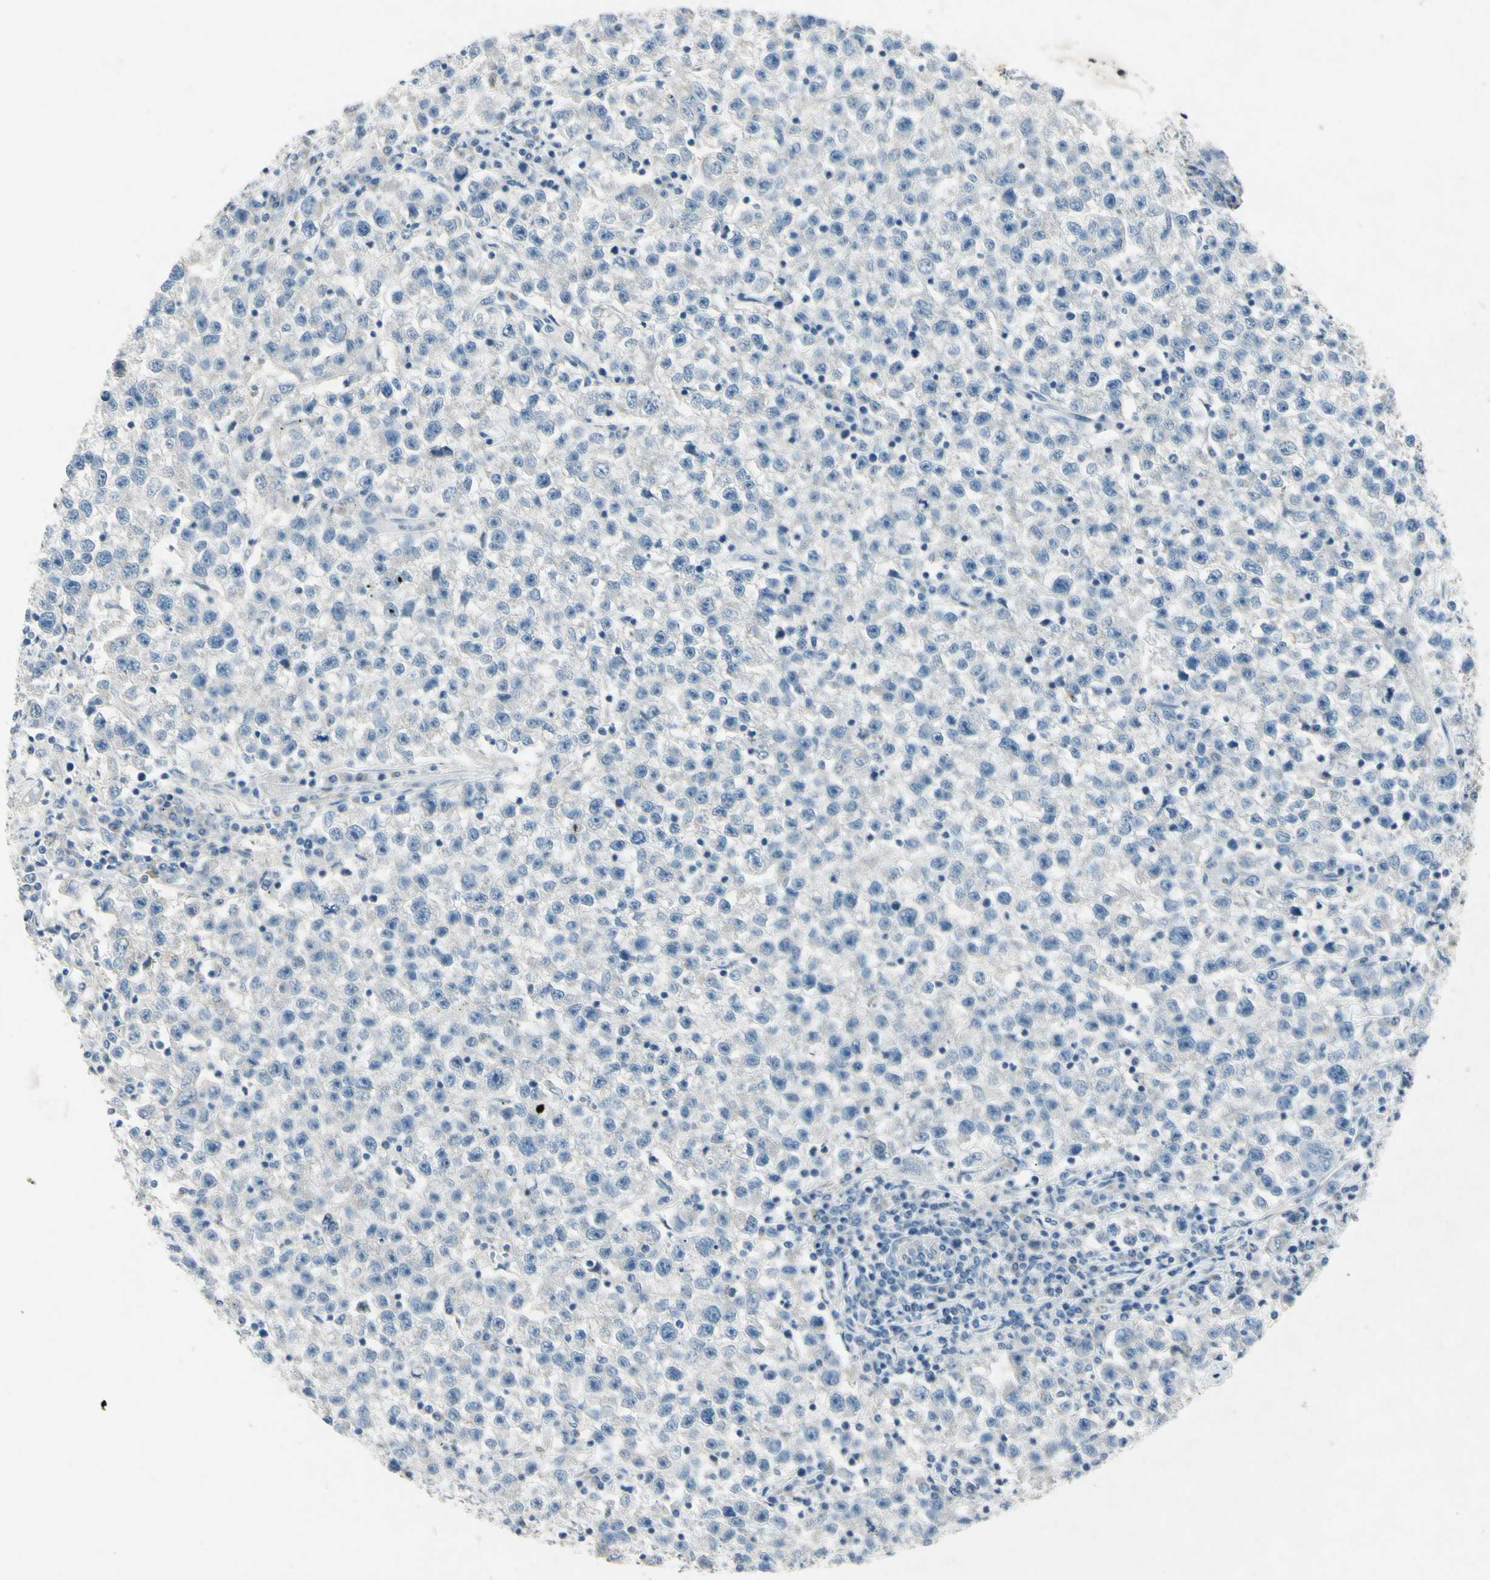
{"staining": {"intensity": "negative", "quantity": "none", "location": "none"}, "tissue": "testis cancer", "cell_type": "Tumor cells", "image_type": "cancer", "snomed": [{"axis": "morphology", "description": "Seminoma, NOS"}, {"axis": "topography", "description": "Testis"}], "caption": "This is an IHC micrograph of human testis cancer (seminoma). There is no positivity in tumor cells.", "gene": "SNAP91", "patient": {"sex": "male", "age": 22}}